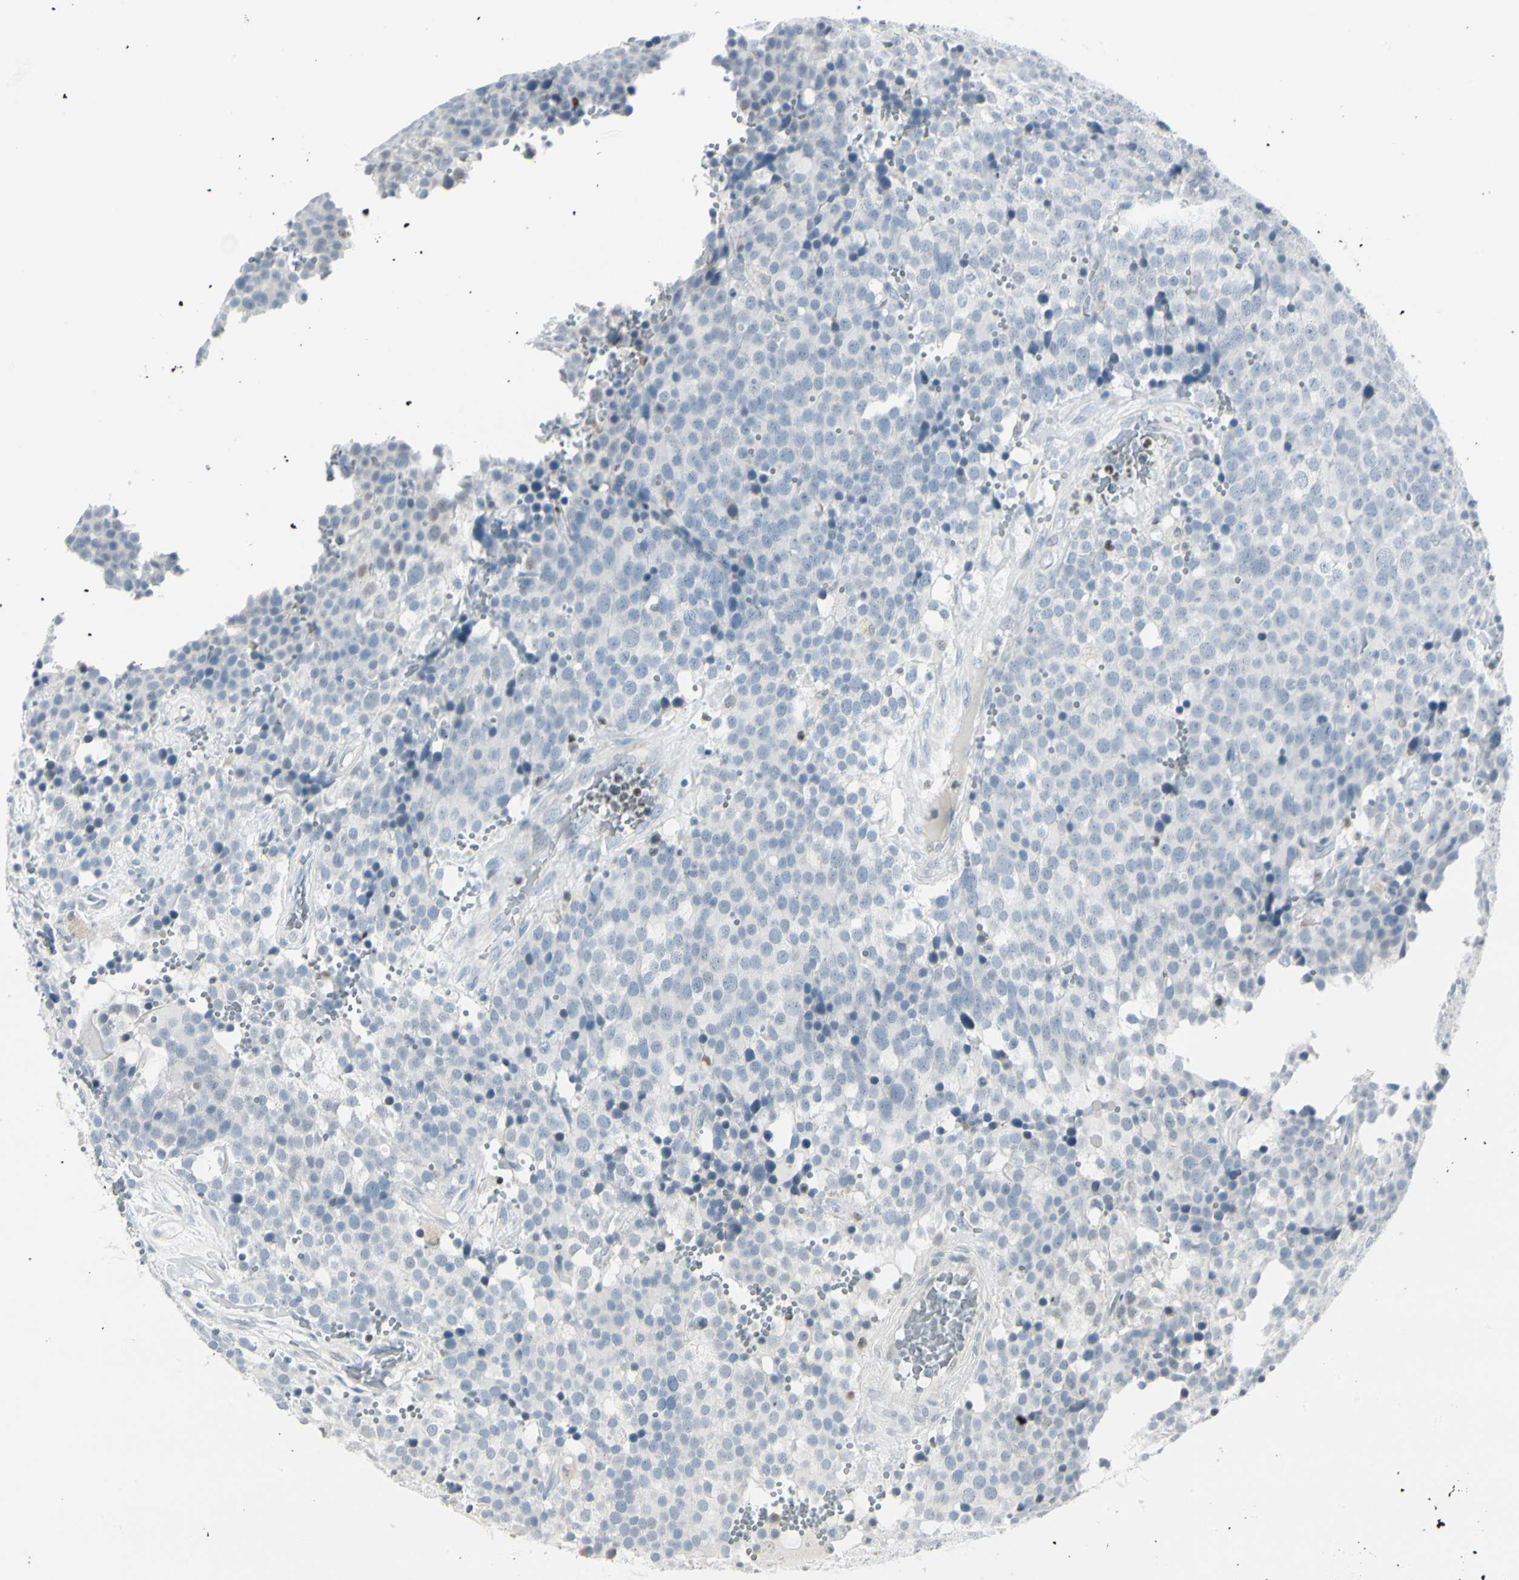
{"staining": {"intensity": "negative", "quantity": "none", "location": "none"}, "tissue": "testis cancer", "cell_type": "Tumor cells", "image_type": "cancer", "snomed": [{"axis": "morphology", "description": "Seminoma, NOS"}, {"axis": "topography", "description": "Testis"}], "caption": "Immunohistochemistry (IHC) image of neoplastic tissue: seminoma (testis) stained with DAB reveals no significant protein staining in tumor cells.", "gene": "ZBTB7B", "patient": {"sex": "male", "age": 71}}